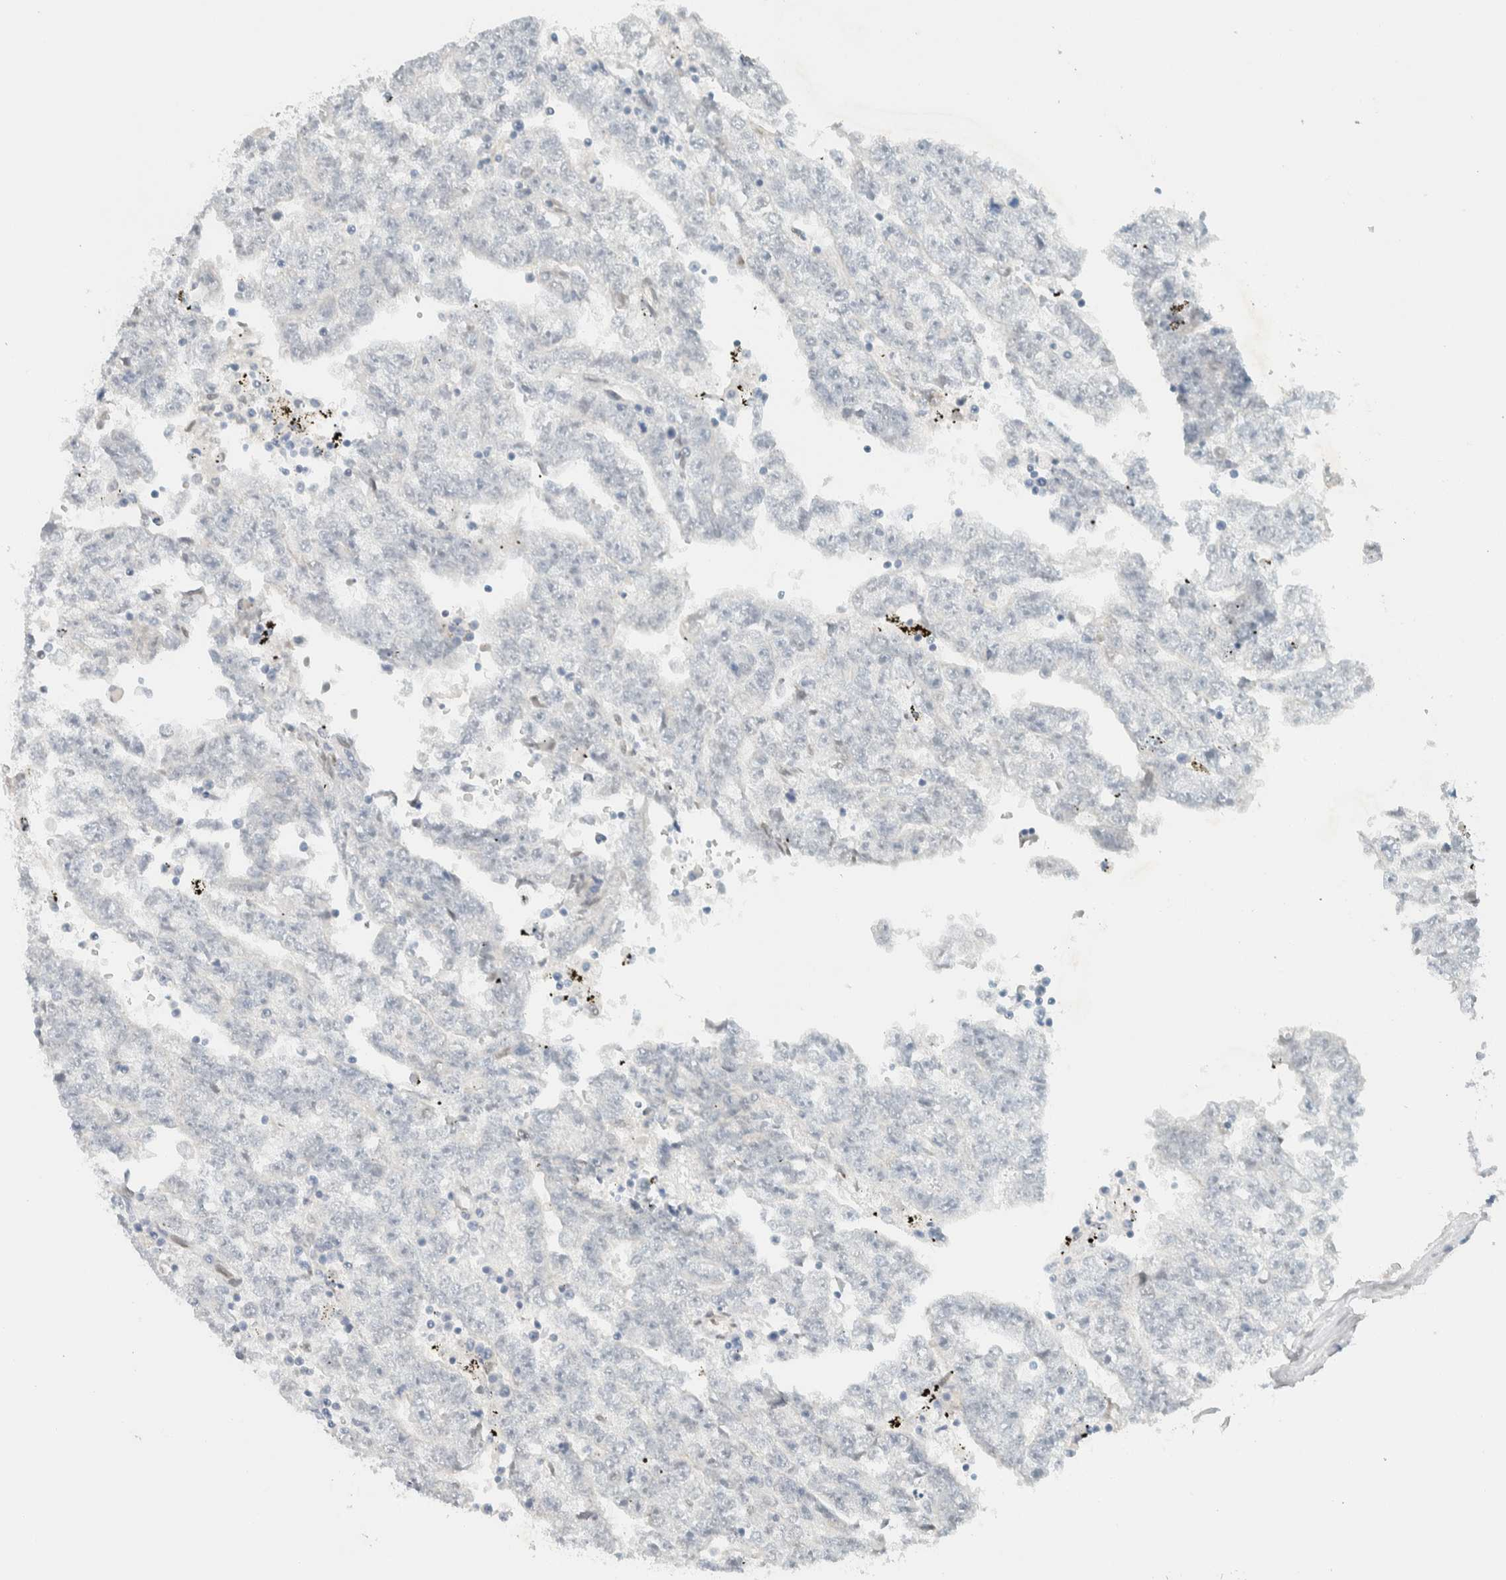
{"staining": {"intensity": "negative", "quantity": "none", "location": "none"}, "tissue": "testis cancer", "cell_type": "Tumor cells", "image_type": "cancer", "snomed": [{"axis": "morphology", "description": "Carcinoma, Embryonal, NOS"}, {"axis": "topography", "description": "Testis"}], "caption": "Photomicrograph shows no significant protein staining in tumor cells of testis cancer (embryonal carcinoma). (DAB IHC visualized using brightfield microscopy, high magnification).", "gene": "C1QTNF12", "patient": {"sex": "male", "age": 25}}